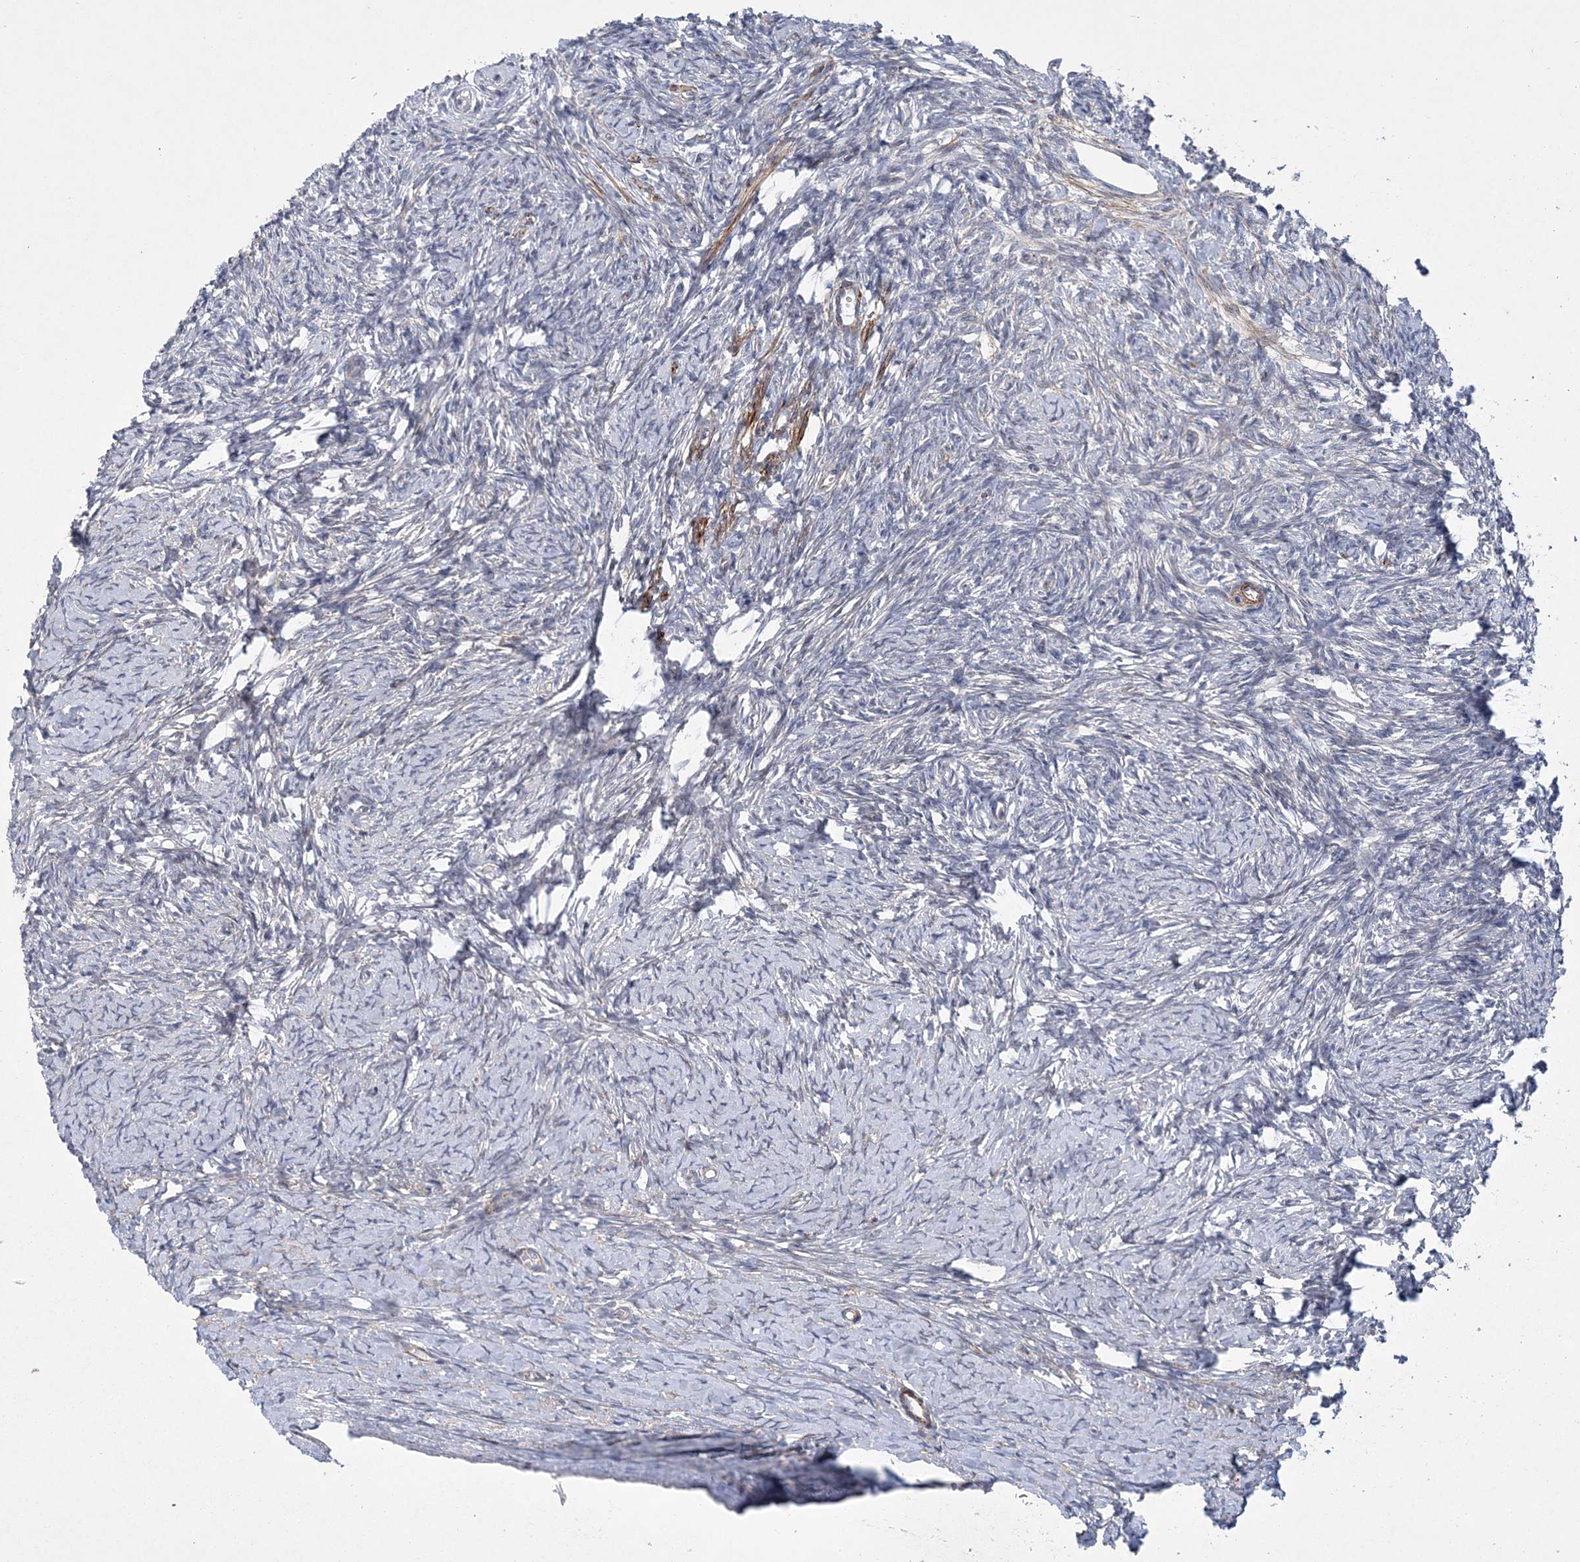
{"staining": {"intensity": "negative", "quantity": "none", "location": "none"}, "tissue": "ovary", "cell_type": "Ovarian stroma cells", "image_type": "normal", "snomed": [{"axis": "morphology", "description": "Normal tissue, NOS"}, {"axis": "morphology", "description": "Developmental malformation"}, {"axis": "topography", "description": "Ovary"}], "caption": "DAB (3,3'-diaminobenzidine) immunohistochemical staining of benign human ovary exhibits no significant expression in ovarian stroma cells. Brightfield microscopy of immunohistochemistry (IHC) stained with DAB (brown) and hematoxylin (blue), captured at high magnification.", "gene": "ARSJ", "patient": {"sex": "female", "age": 39}}